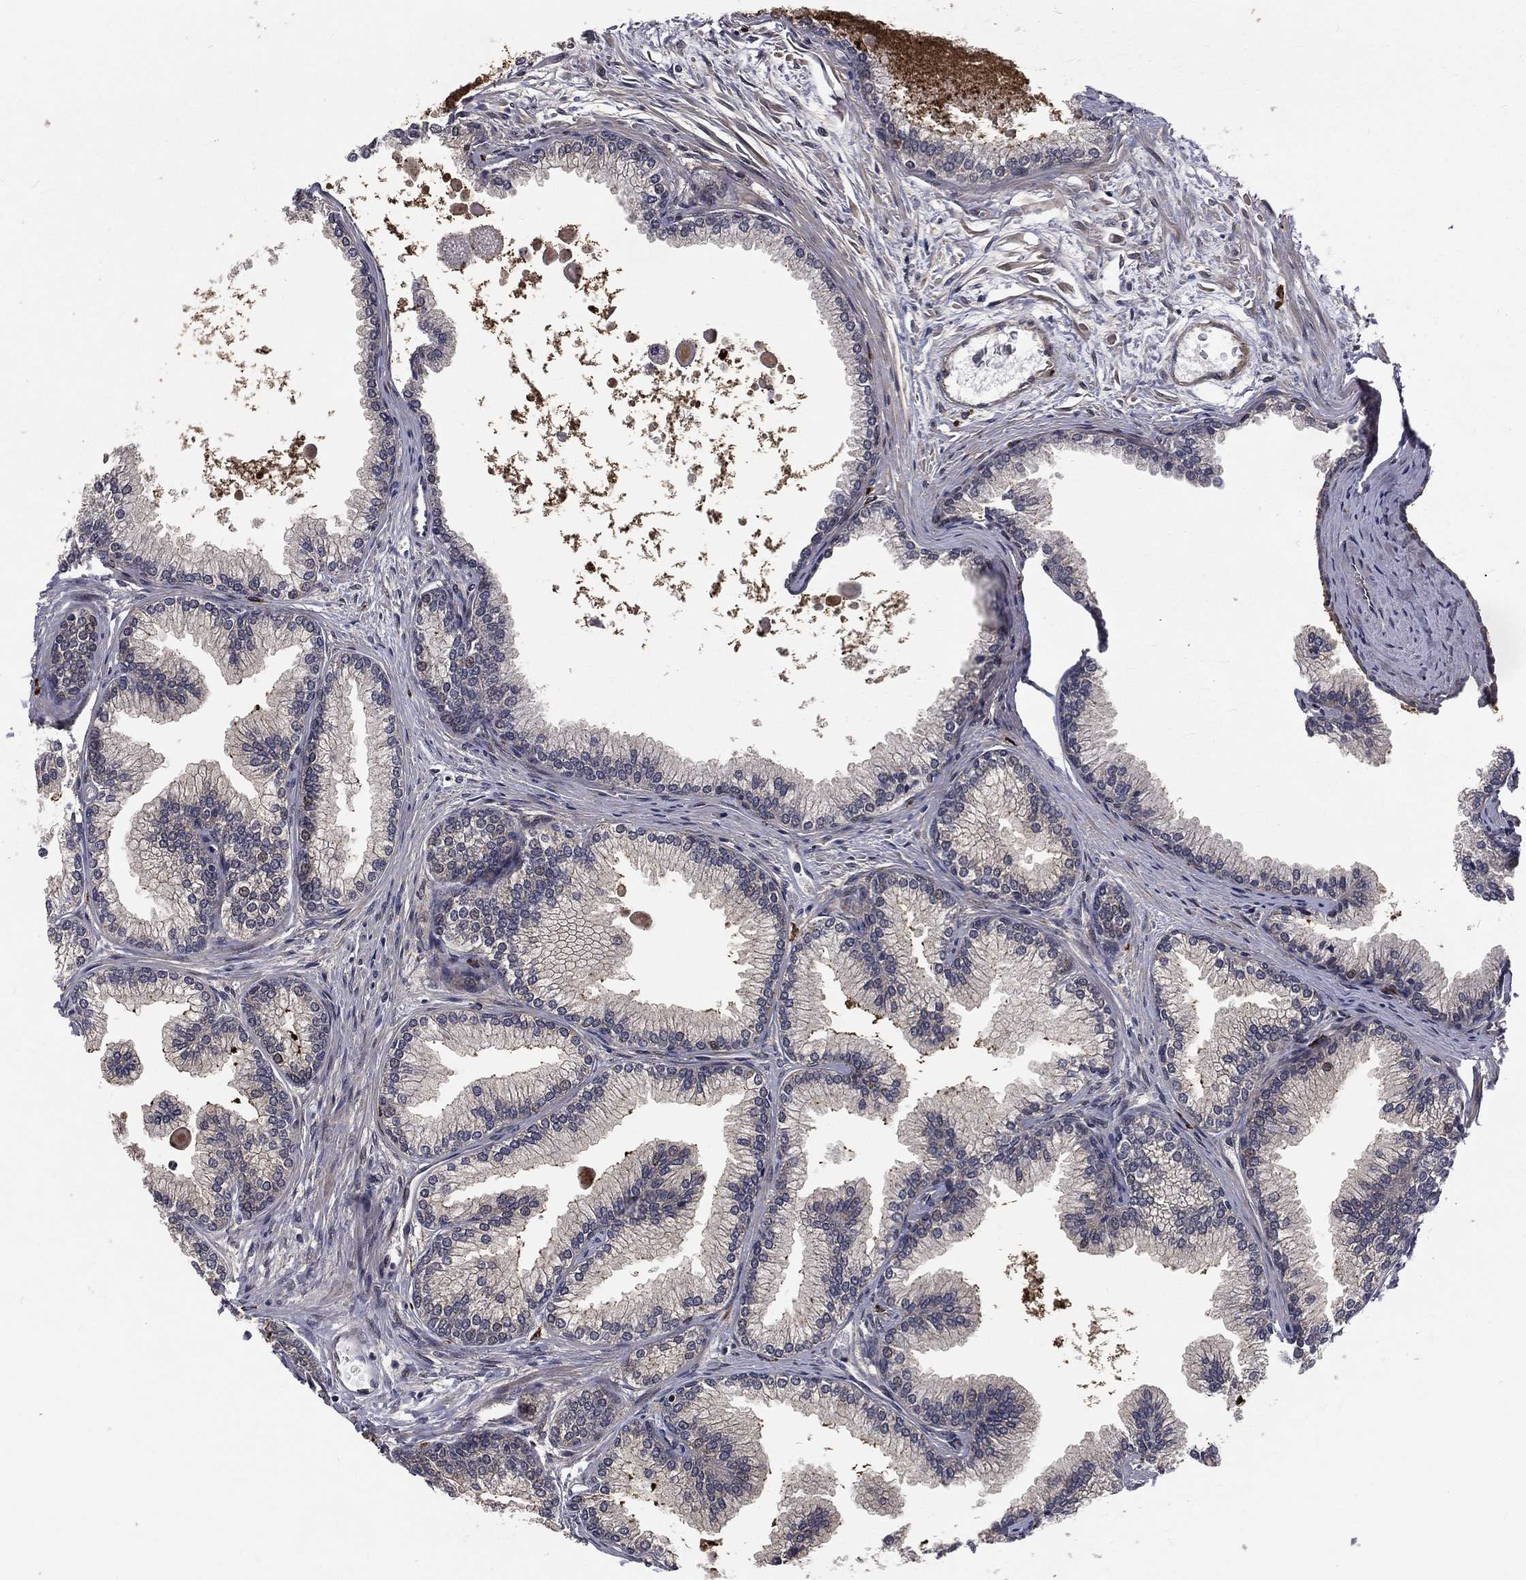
{"staining": {"intensity": "strong", "quantity": "<25%", "location": "cytoplasmic/membranous"}, "tissue": "prostate", "cell_type": "Glandular cells", "image_type": "normal", "snomed": [{"axis": "morphology", "description": "Normal tissue, NOS"}, {"axis": "topography", "description": "Prostate"}], "caption": "Immunohistochemical staining of normal human prostate demonstrates medium levels of strong cytoplasmic/membranous positivity in about <25% of glandular cells.", "gene": "ARL3", "patient": {"sex": "male", "age": 72}}